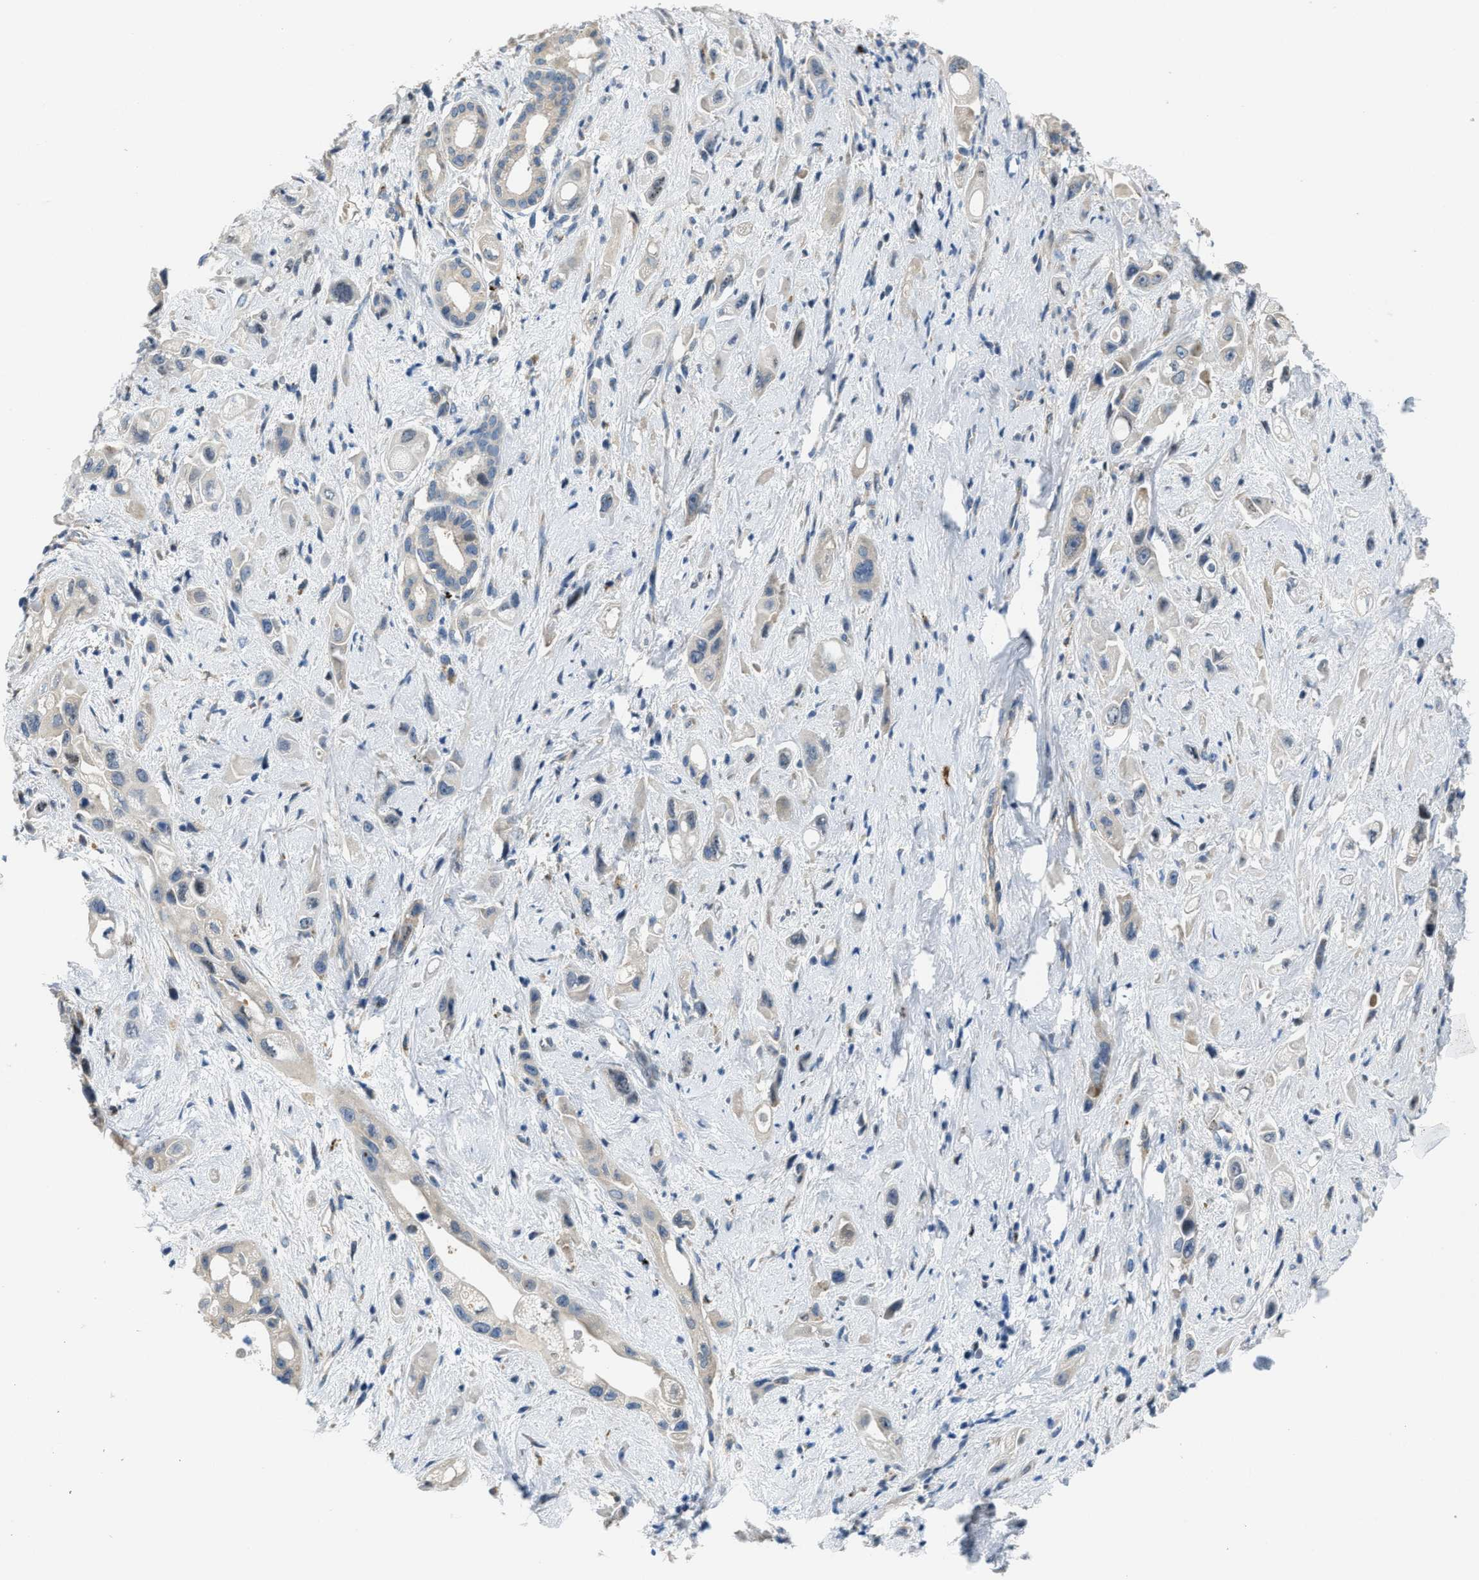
{"staining": {"intensity": "negative", "quantity": "none", "location": "none"}, "tissue": "pancreatic cancer", "cell_type": "Tumor cells", "image_type": "cancer", "snomed": [{"axis": "morphology", "description": "Adenocarcinoma, NOS"}, {"axis": "topography", "description": "Pancreas"}], "caption": "This micrograph is of pancreatic cancer stained with immunohistochemistry (IHC) to label a protein in brown with the nuclei are counter-stained blue. There is no staining in tumor cells.", "gene": "KLHDC10", "patient": {"sex": "female", "age": 66}}